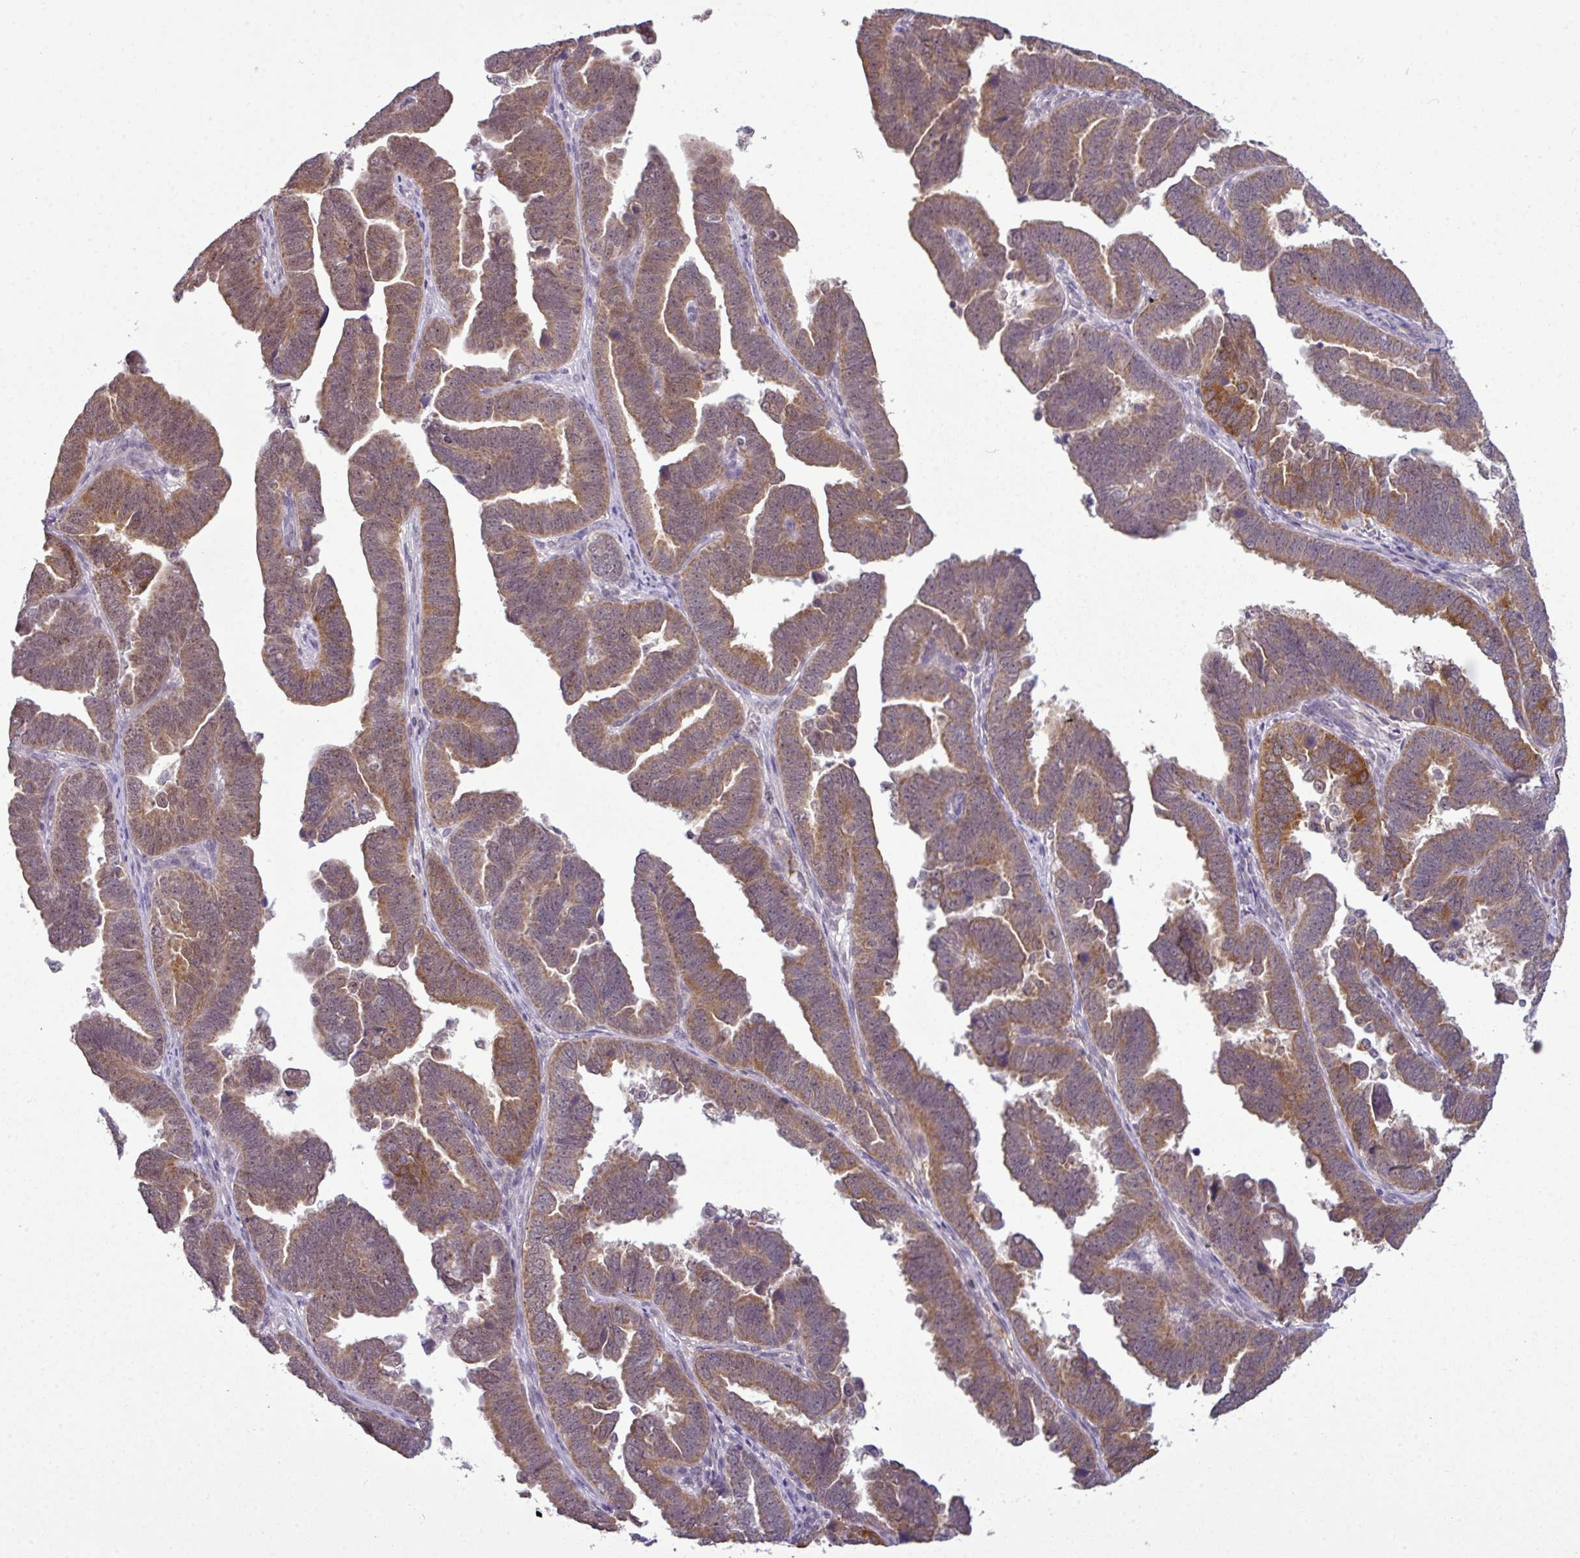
{"staining": {"intensity": "moderate", "quantity": ">75%", "location": "cytoplasmic/membranous,nuclear"}, "tissue": "endometrial cancer", "cell_type": "Tumor cells", "image_type": "cancer", "snomed": [{"axis": "morphology", "description": "Adenocarcinoma, NOS"}, {"axis": "topography", "description": "Endometrium"}], "caption": "Tumor cells display medium levels of moderate cytoplasmic/membranous and nuclear expression in approximately >75% of cells in endometrial cancer. Immunohistochemistry (ihc) stains the protein in brown and the nuclei are stained blue.", "gene": "ZNF217", "patient": {"sex": "female", "age": 75}}